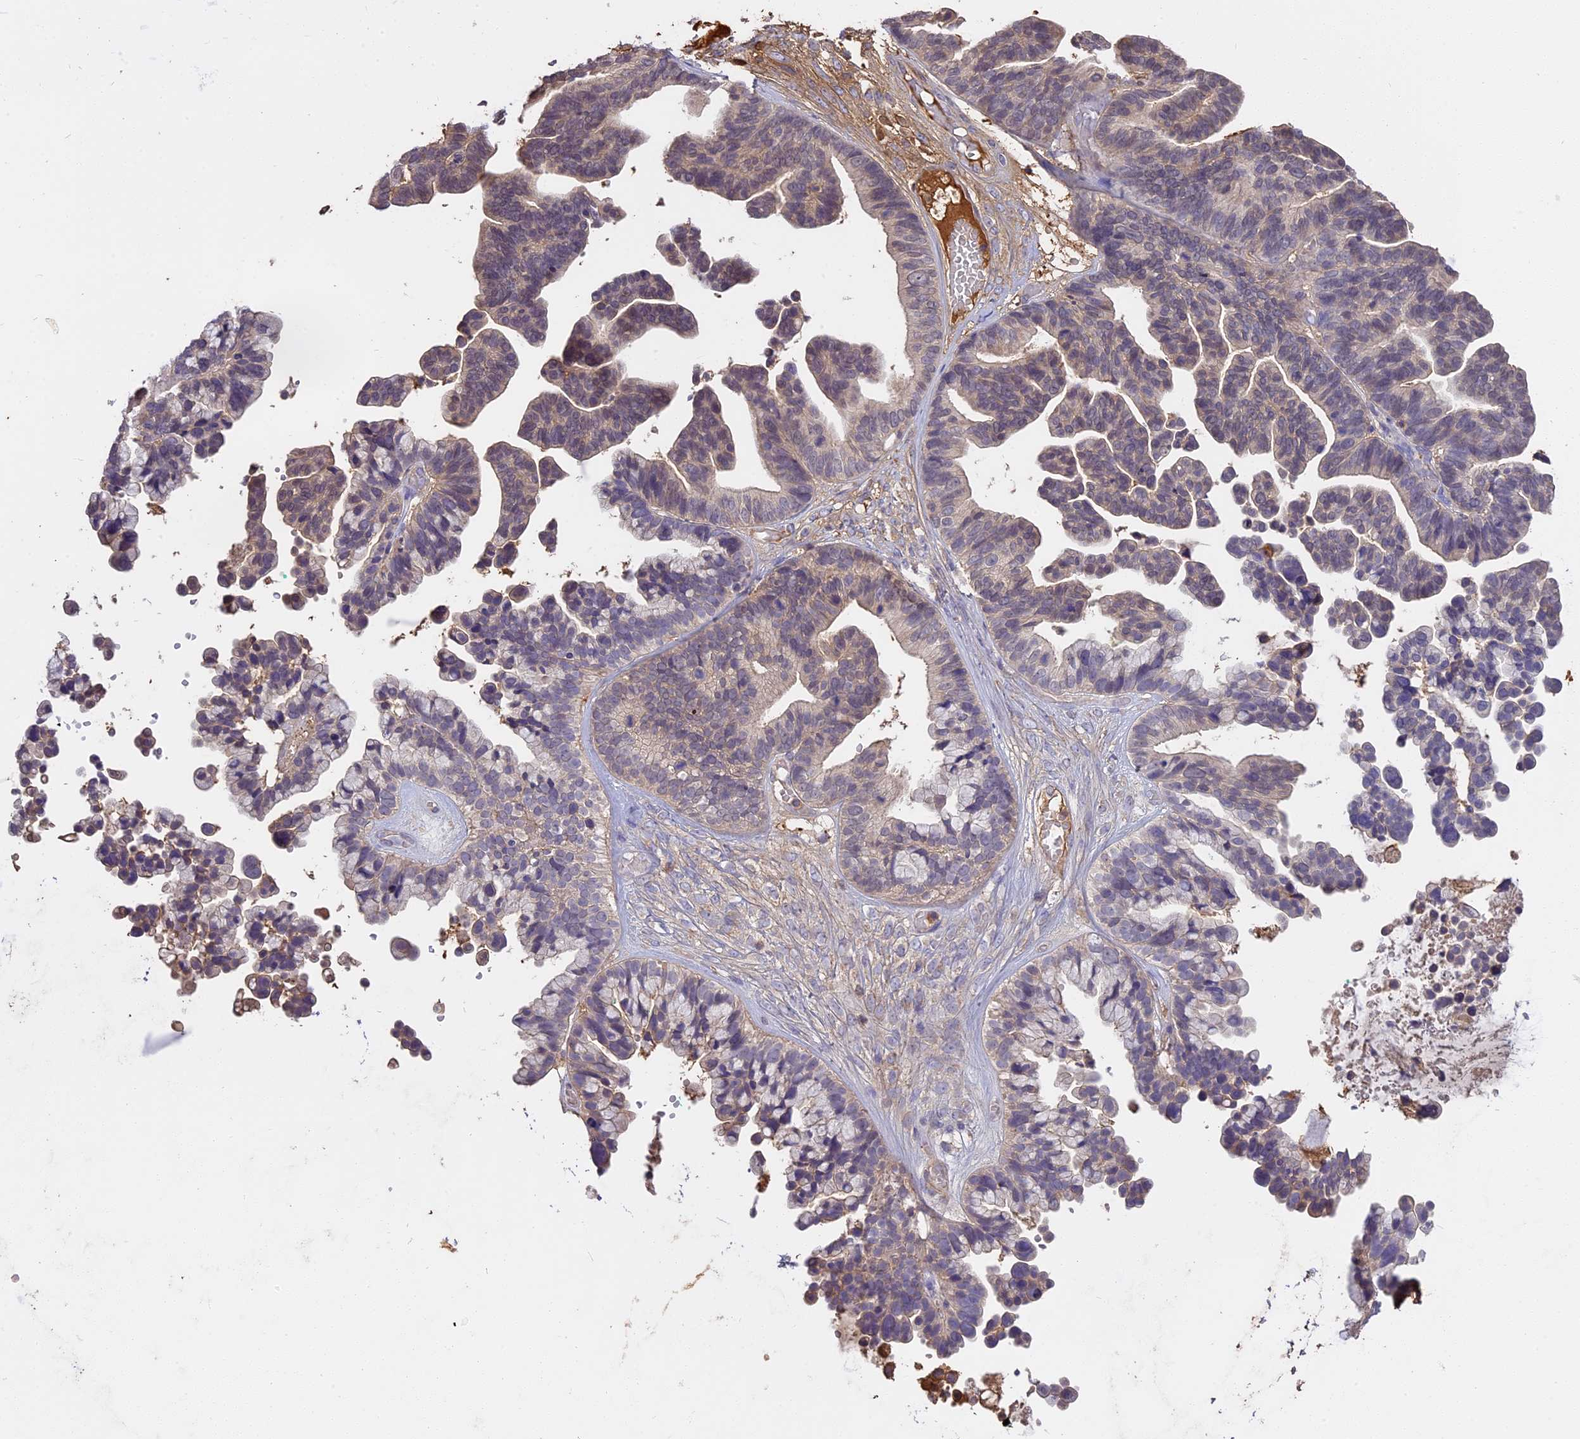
{"staining": {"intensity": "moderate", "quantity": "<25%", "location": "cytoplasmic/membranous"}, "tissue": "ovarian cancer", "cell_type": "Tumor cells", "image_type": "cancer", "snomed": [{"axis": "morphology", "description": "Cystadenocarcinoma, serous, NOS"}, {"axis": "topography", "description": "Ovary"}], "caption": "Ovarian cancer stained with DAB immunohistochemistry shows low levels of moderate cytoplasmic/membranous staining in approximately <25% of tumor cells.", "gene": "CFAP119", "patient": {"sex": "female", "age": 56}}